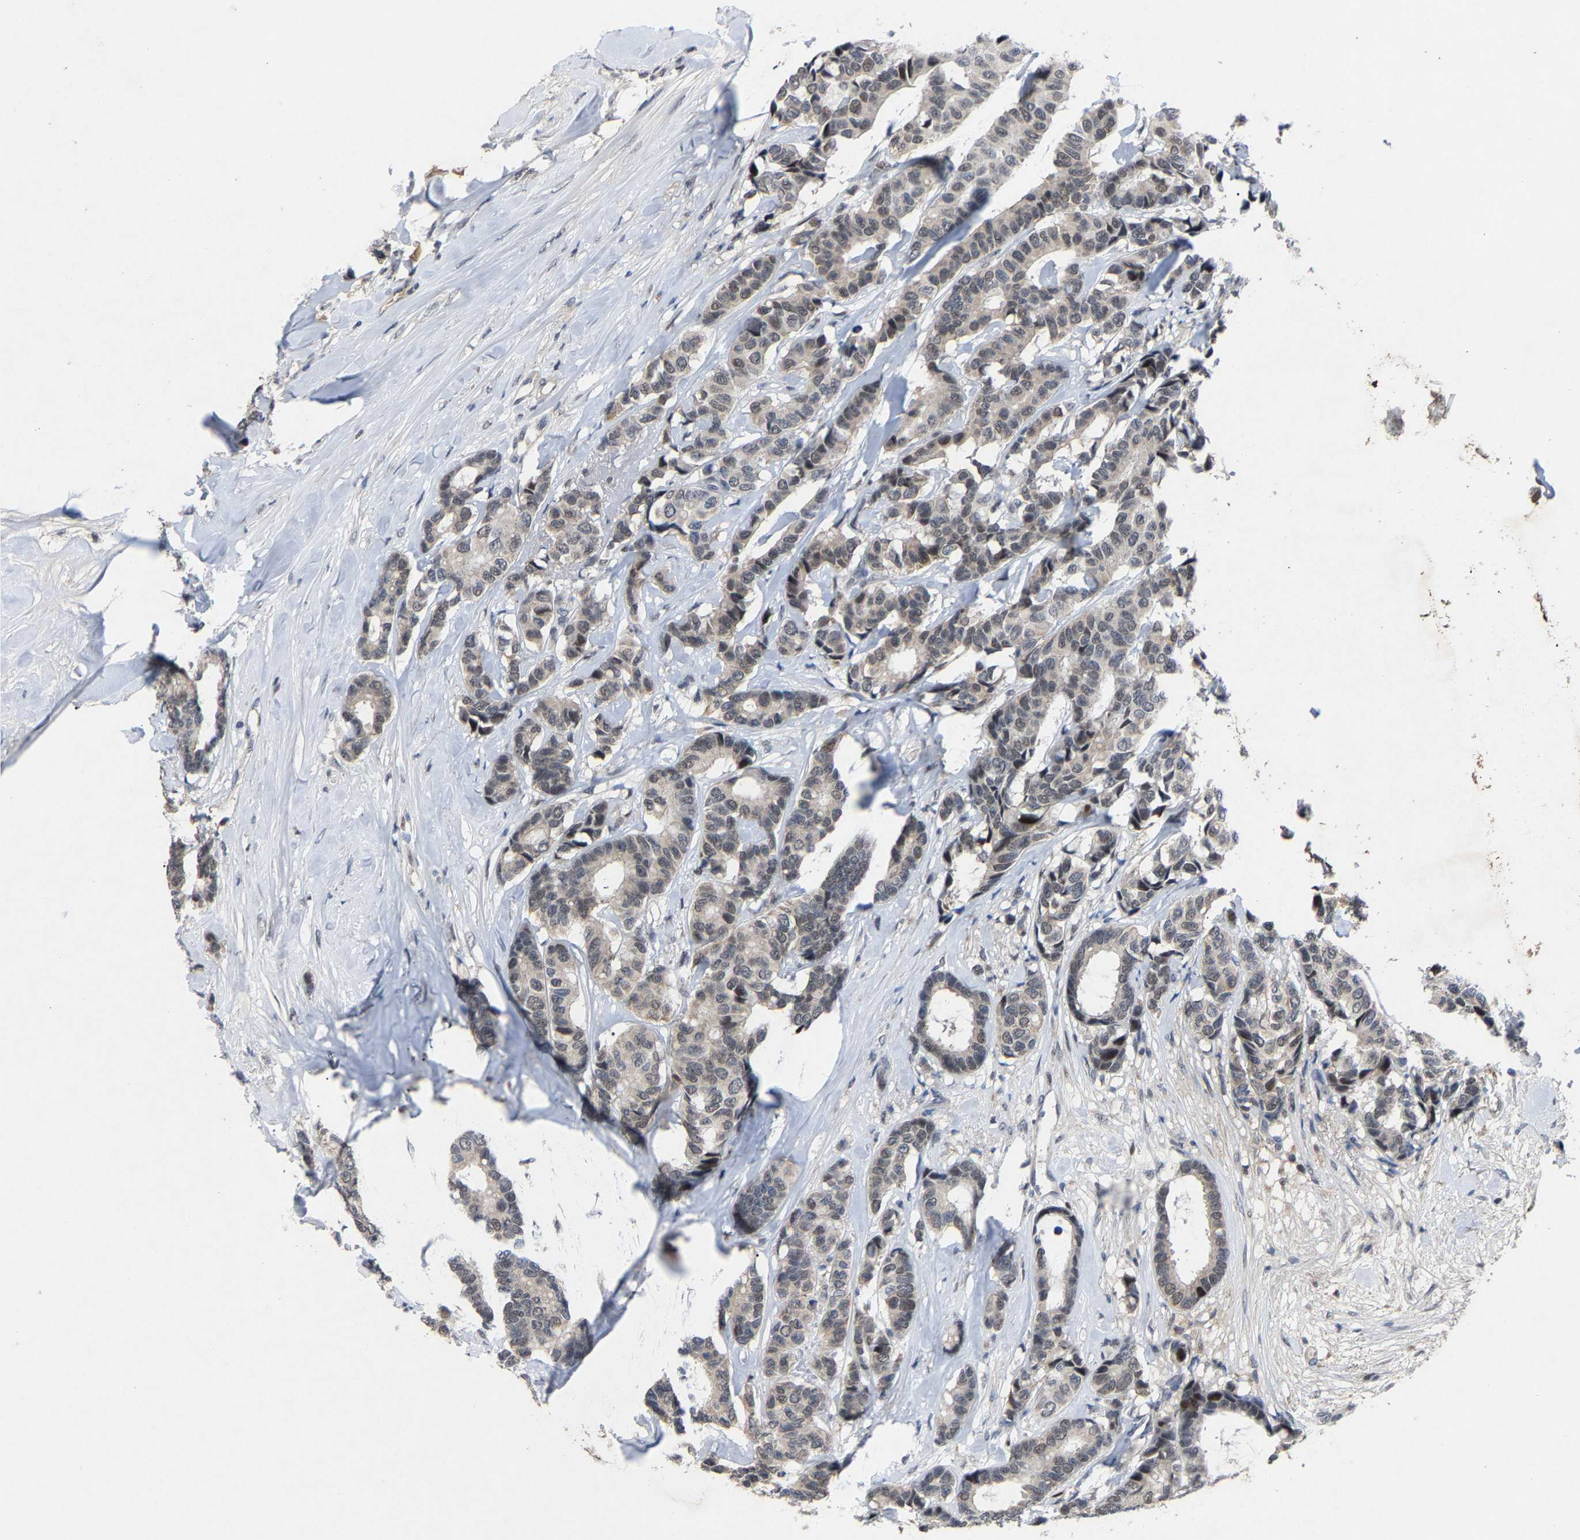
{"staining": {"intensity": "weak", "quantity": ">75%", "location": "nuclear"}, "tissue": "breast cancer", "cell_type": "Tumor cells", "image_type": "cancer", "snomed": [{"axis": "morphology", "description": "Duct carcinoma"}, {"axis": "topography", "description": "Breast"}], "caption": "Tumor cells demonstrate low levels of weak nuclear staining in about >75% of cells in human invasive ductal carcinoma (breast).", "gene": "LSM8", "patient": {"sex": "female", "age": 87}}